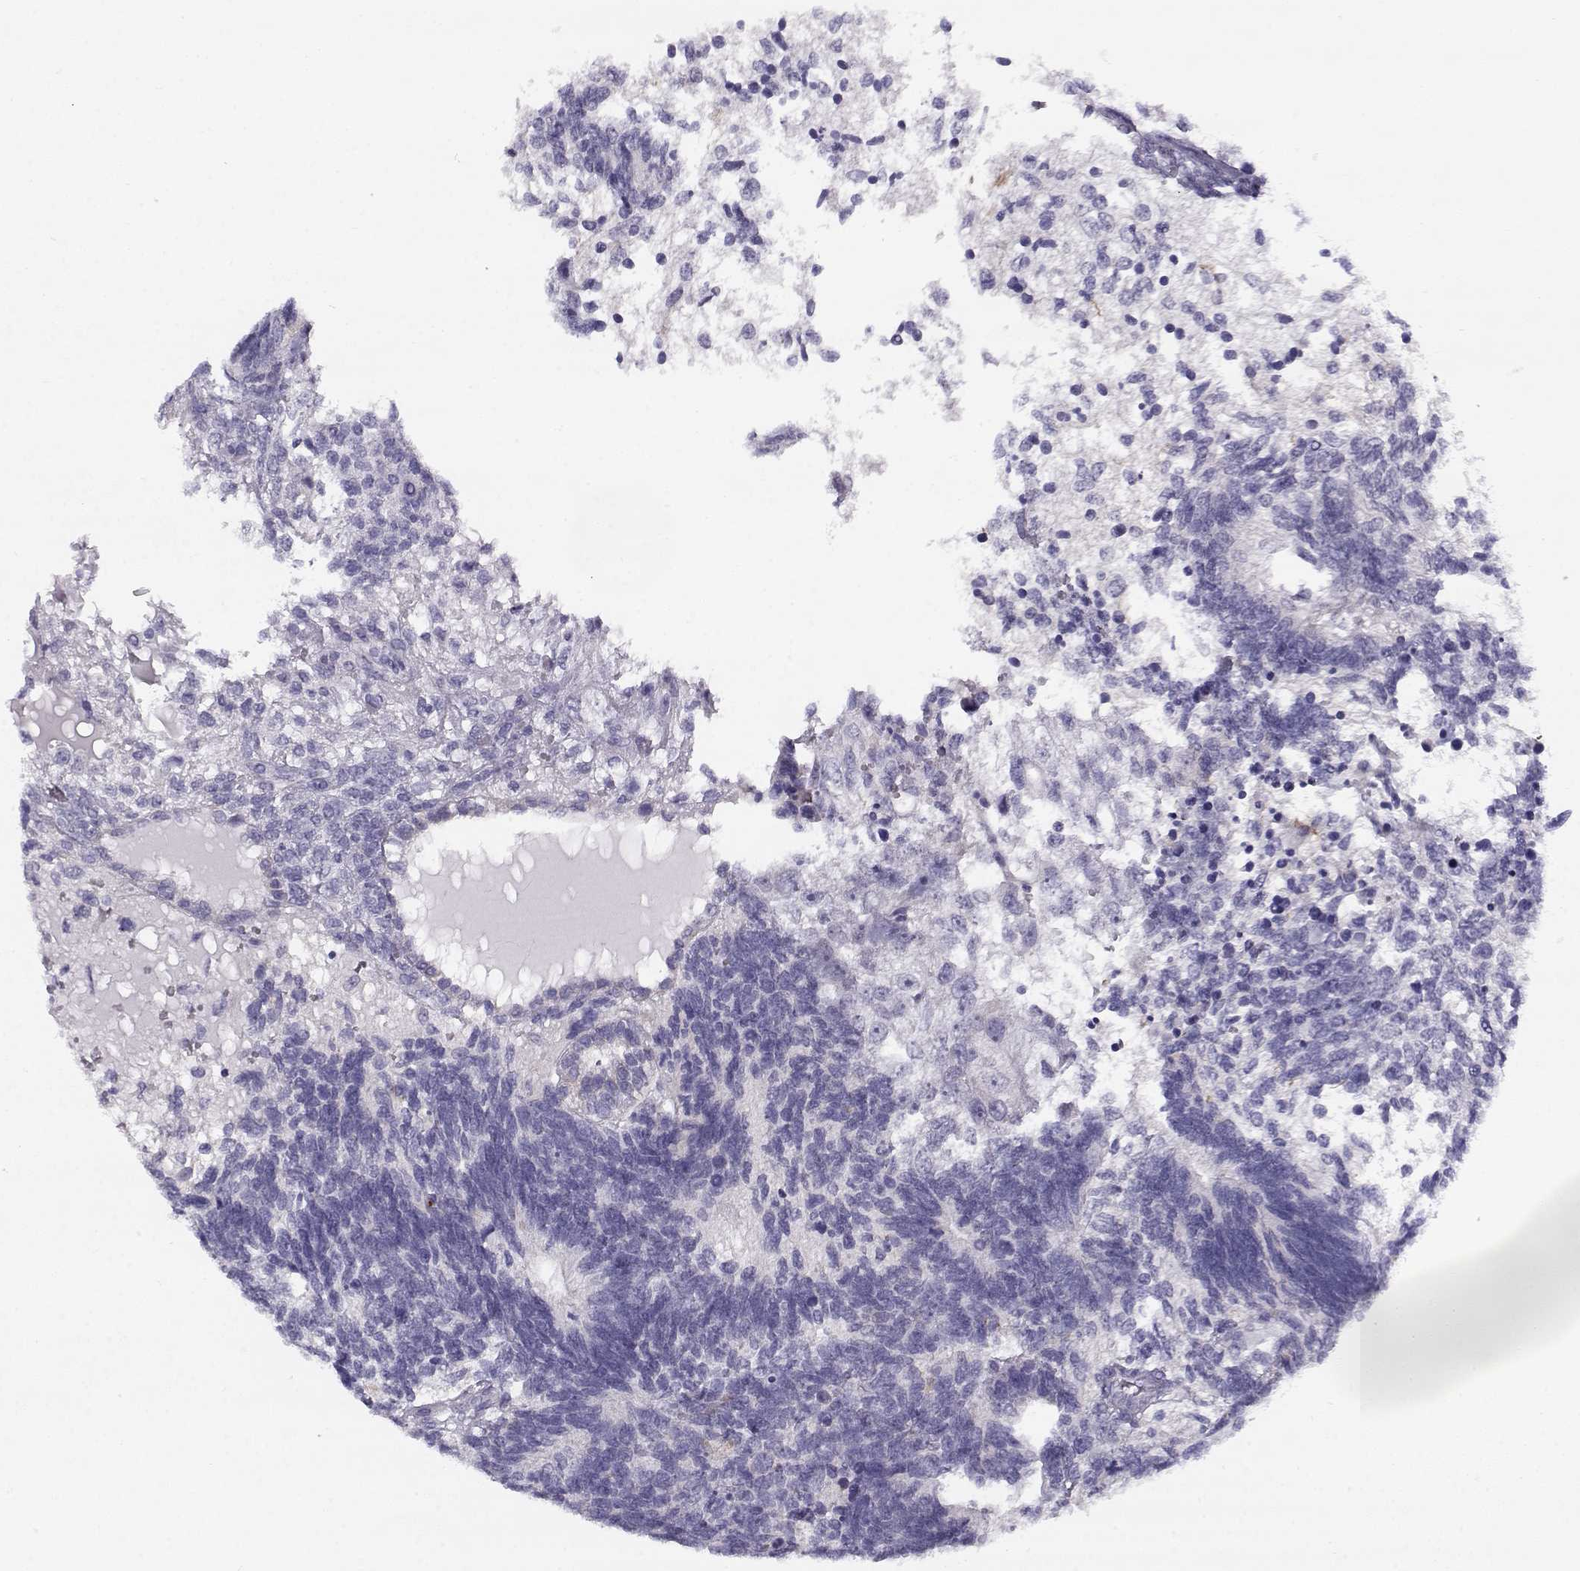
{"staining": {"intensity": "negative", "quantity": "none", "location": "none"}, "tissue": "testis cancer", "cell_type": "Tumor cells", "image_type": "cancer", "snomed": [{"axis": "morphology", "description": "Seminoma, NOS"}, {"axis": "morphology", "description": "Carcinoma, Embryonal, NOS"}, {"axis": "topography", "description": "Testis"}], "caption": "Immunohistochemical staining of testis cancer demonstrates no significant expression in tumor cells.", "gene": "CREB3L3", "patient": {"sex": "male", "age": 41}}